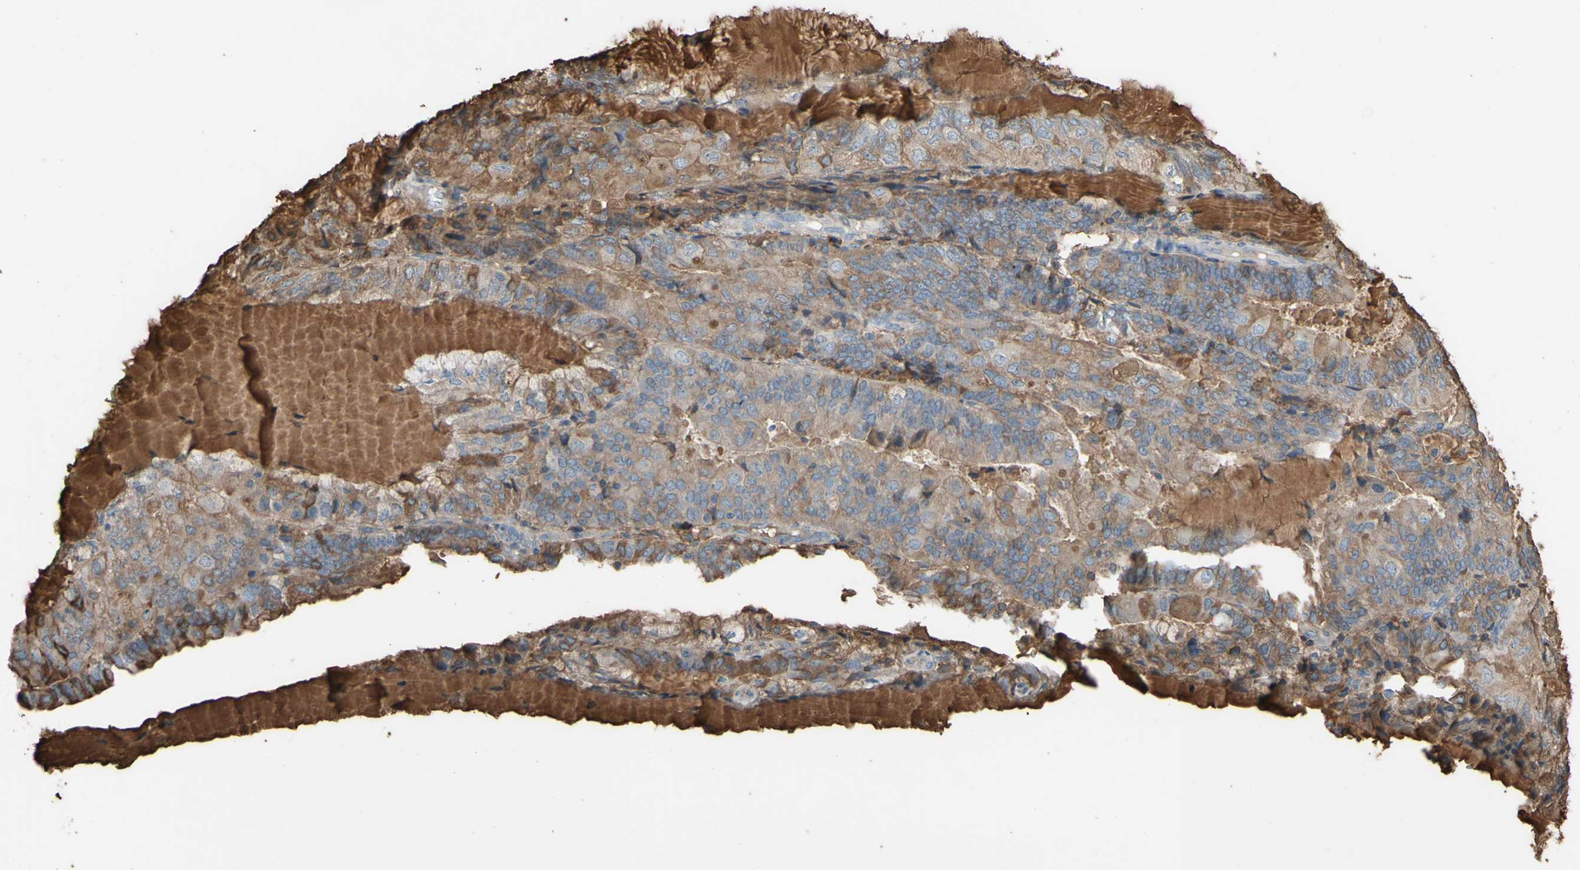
{"staining": {"intensity": "moderate", "quantity": "25%-75%", "location": "cytoplasmic/membranous"}, "tissue": "endometrial cancer", "cell_type": "Tumor cells", "image_type": "cancer", "snomed": [{"axis": "morphology", "description": "Adenocarcinoma, NOS"}, {"axis": "topography", "description": "Endometrium"}], "caption": "High-magnification brightfield microscopy of adenocarcinoma (endometrial) stained with DAB (3,3'-diaminobenzidine) (brown) and counterstained with hematoxylin (blue). tumor cells exhibit moderate cytoplasmic/membranous positivity is identified in approximately25%-75% of cells.", "gene": "PTGDS", "patient": {"sex": "female", "age": 81}}